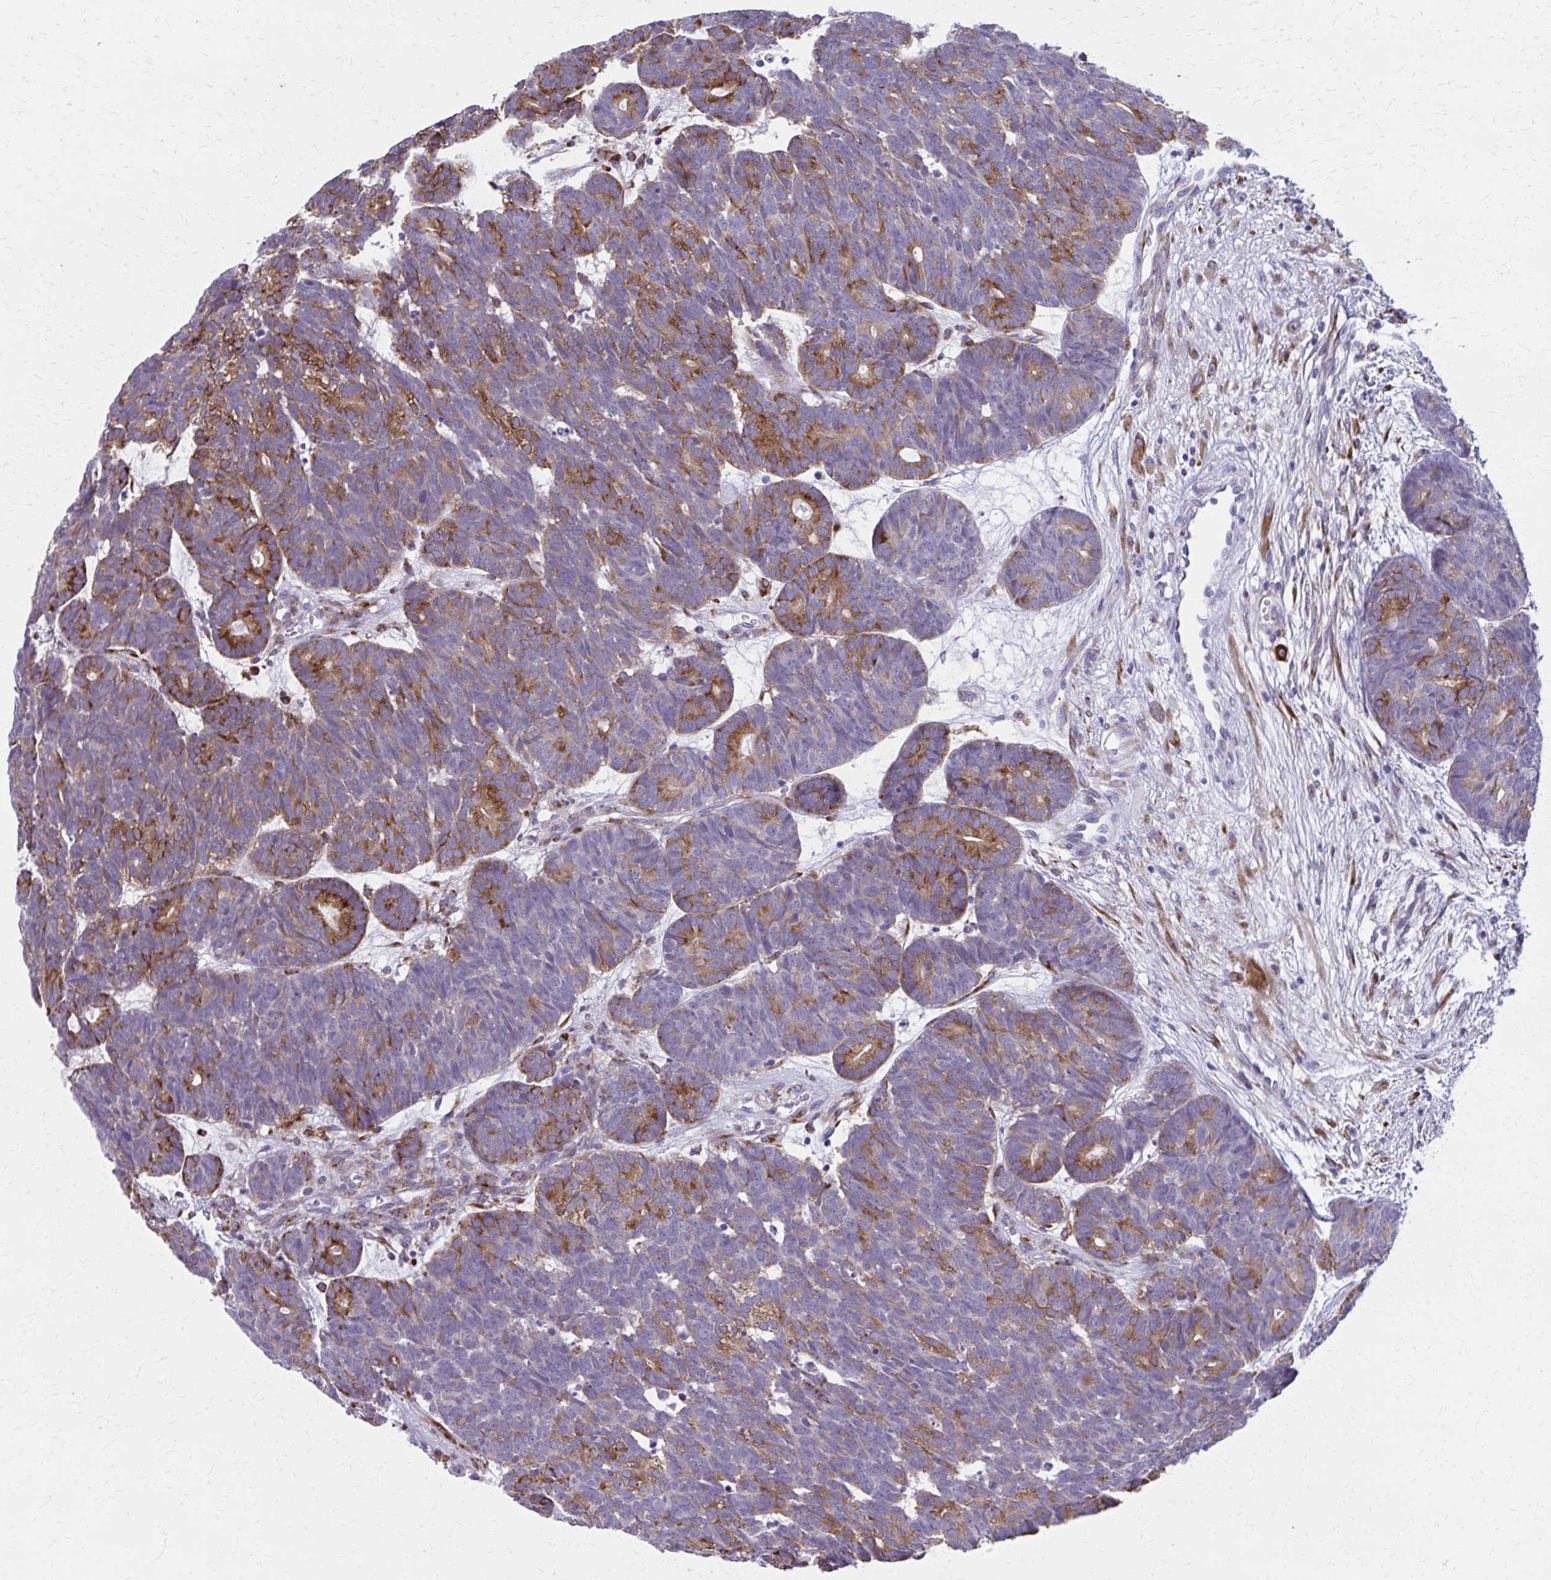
{"staining": {"intensity": "strong", "quantity": "25%-75%", "location": "cytoplasmic/membranous"}, "tissue": "head and neck cancer", "cell_type": "Tumor cells", "image_type": "cancer", "snomed": [{"axis": "morphology", "description": "Adenocarcinoma, NOS"}, {"axis": "topography", "description": "Head-Neck"}], "caption": "IHC (DAB) staining of head and neck cancer reveals strong cytoplasmic/membranous protein positivity in approximately 25%-75% of tumor cells.", "gene": "SPATS2L", "patient": {"sex": "female", "age": 81}}